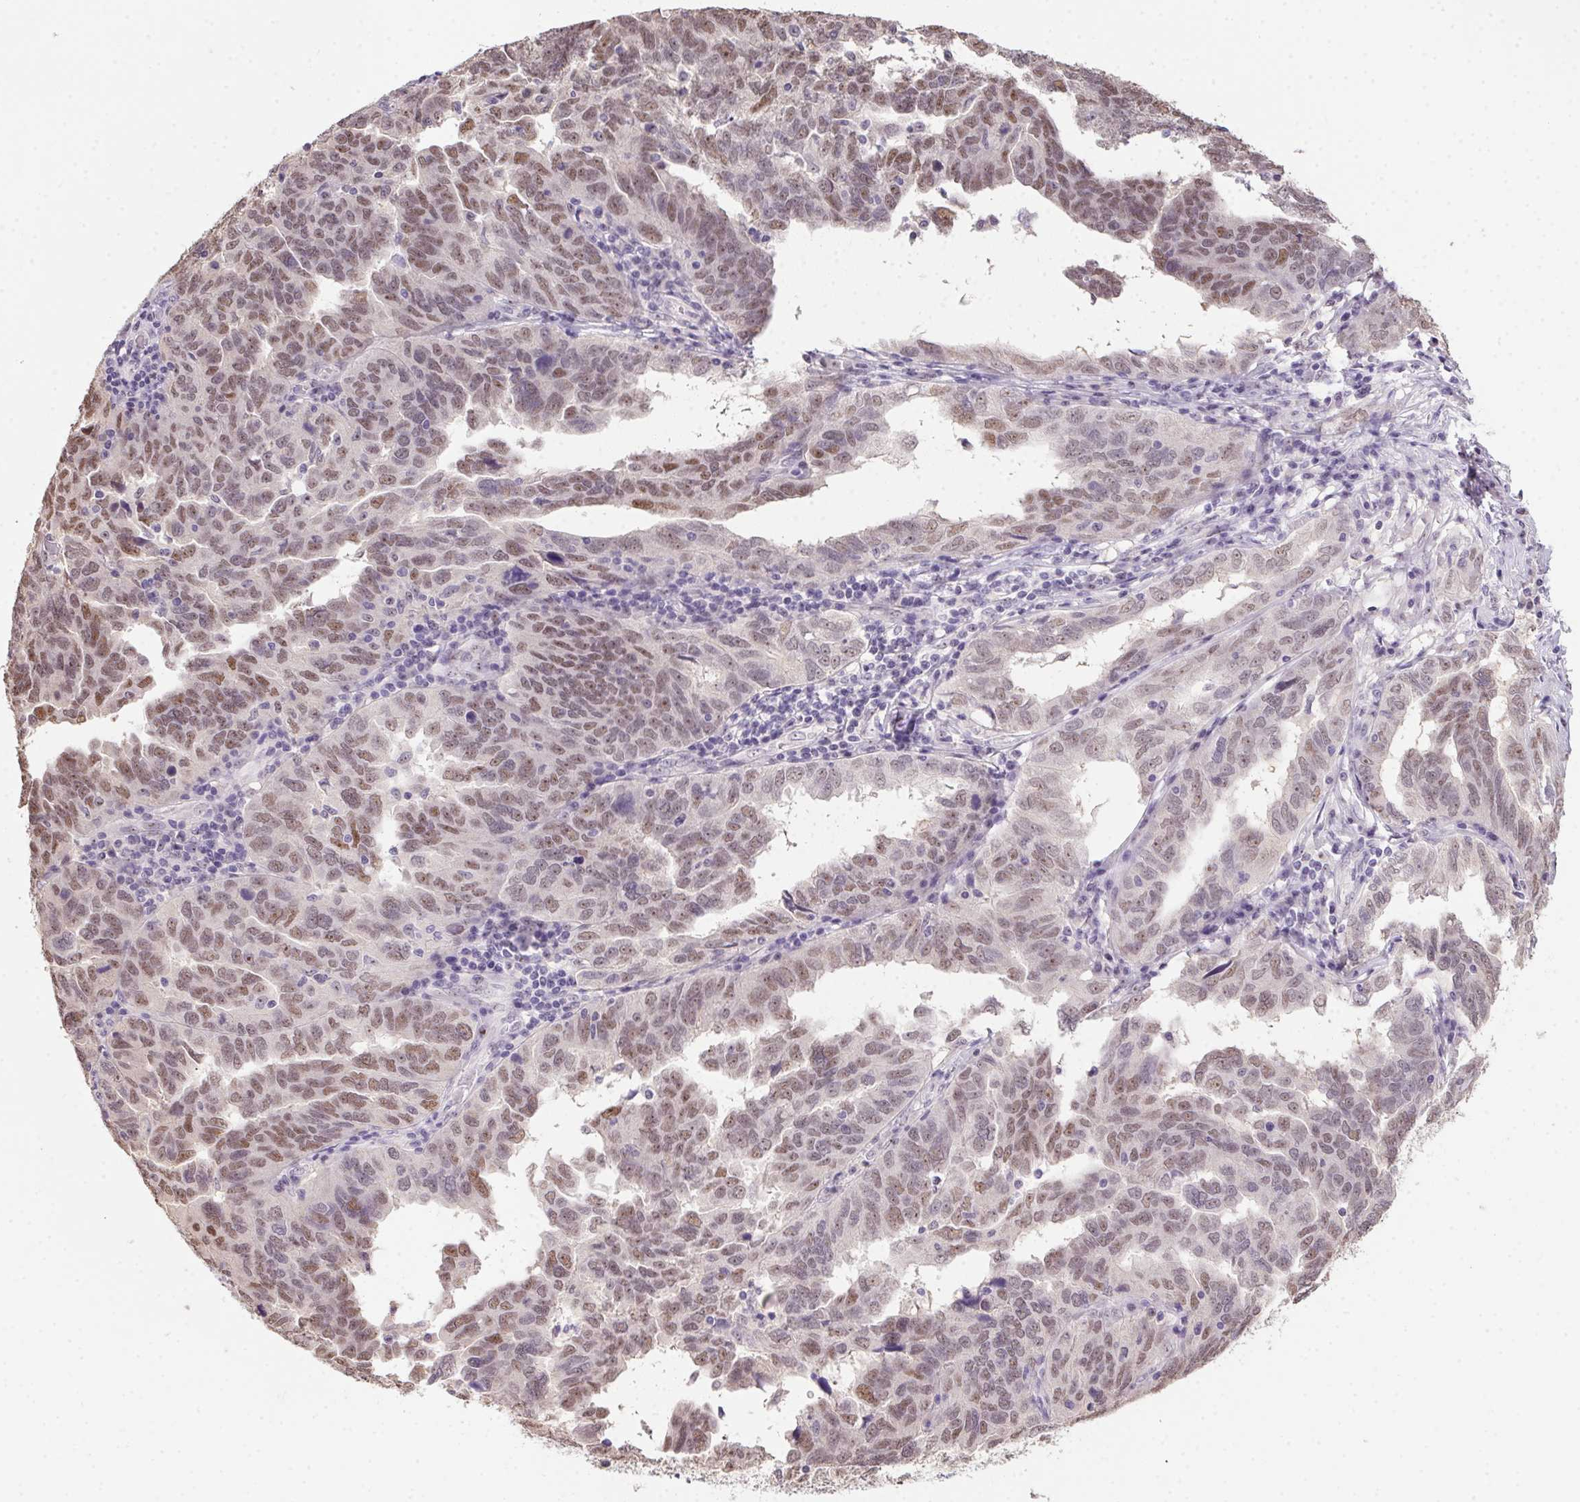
{"staining": {"intensity": "moderate", "quantity": "25%-75%", "location": "nuclear"}, "tissue": "ovarian cancer", "cell_type": "Tumor cells", "image_type": "cancer", "snomed": [{"axis": "morphology", "description": "Cystadenocarcinoma, serous, NOS"}, {"axis": "topography", "description": "Ovary"}], "caption": "This is a histology image of immunohistochemistry (IHC) staining of ovarian serous cystadenocarcinoma, which shows moderate staining in the nuclear of tumor cells.", "gene": "BATF2", "patient": {"sex": "female", "age": 64}}